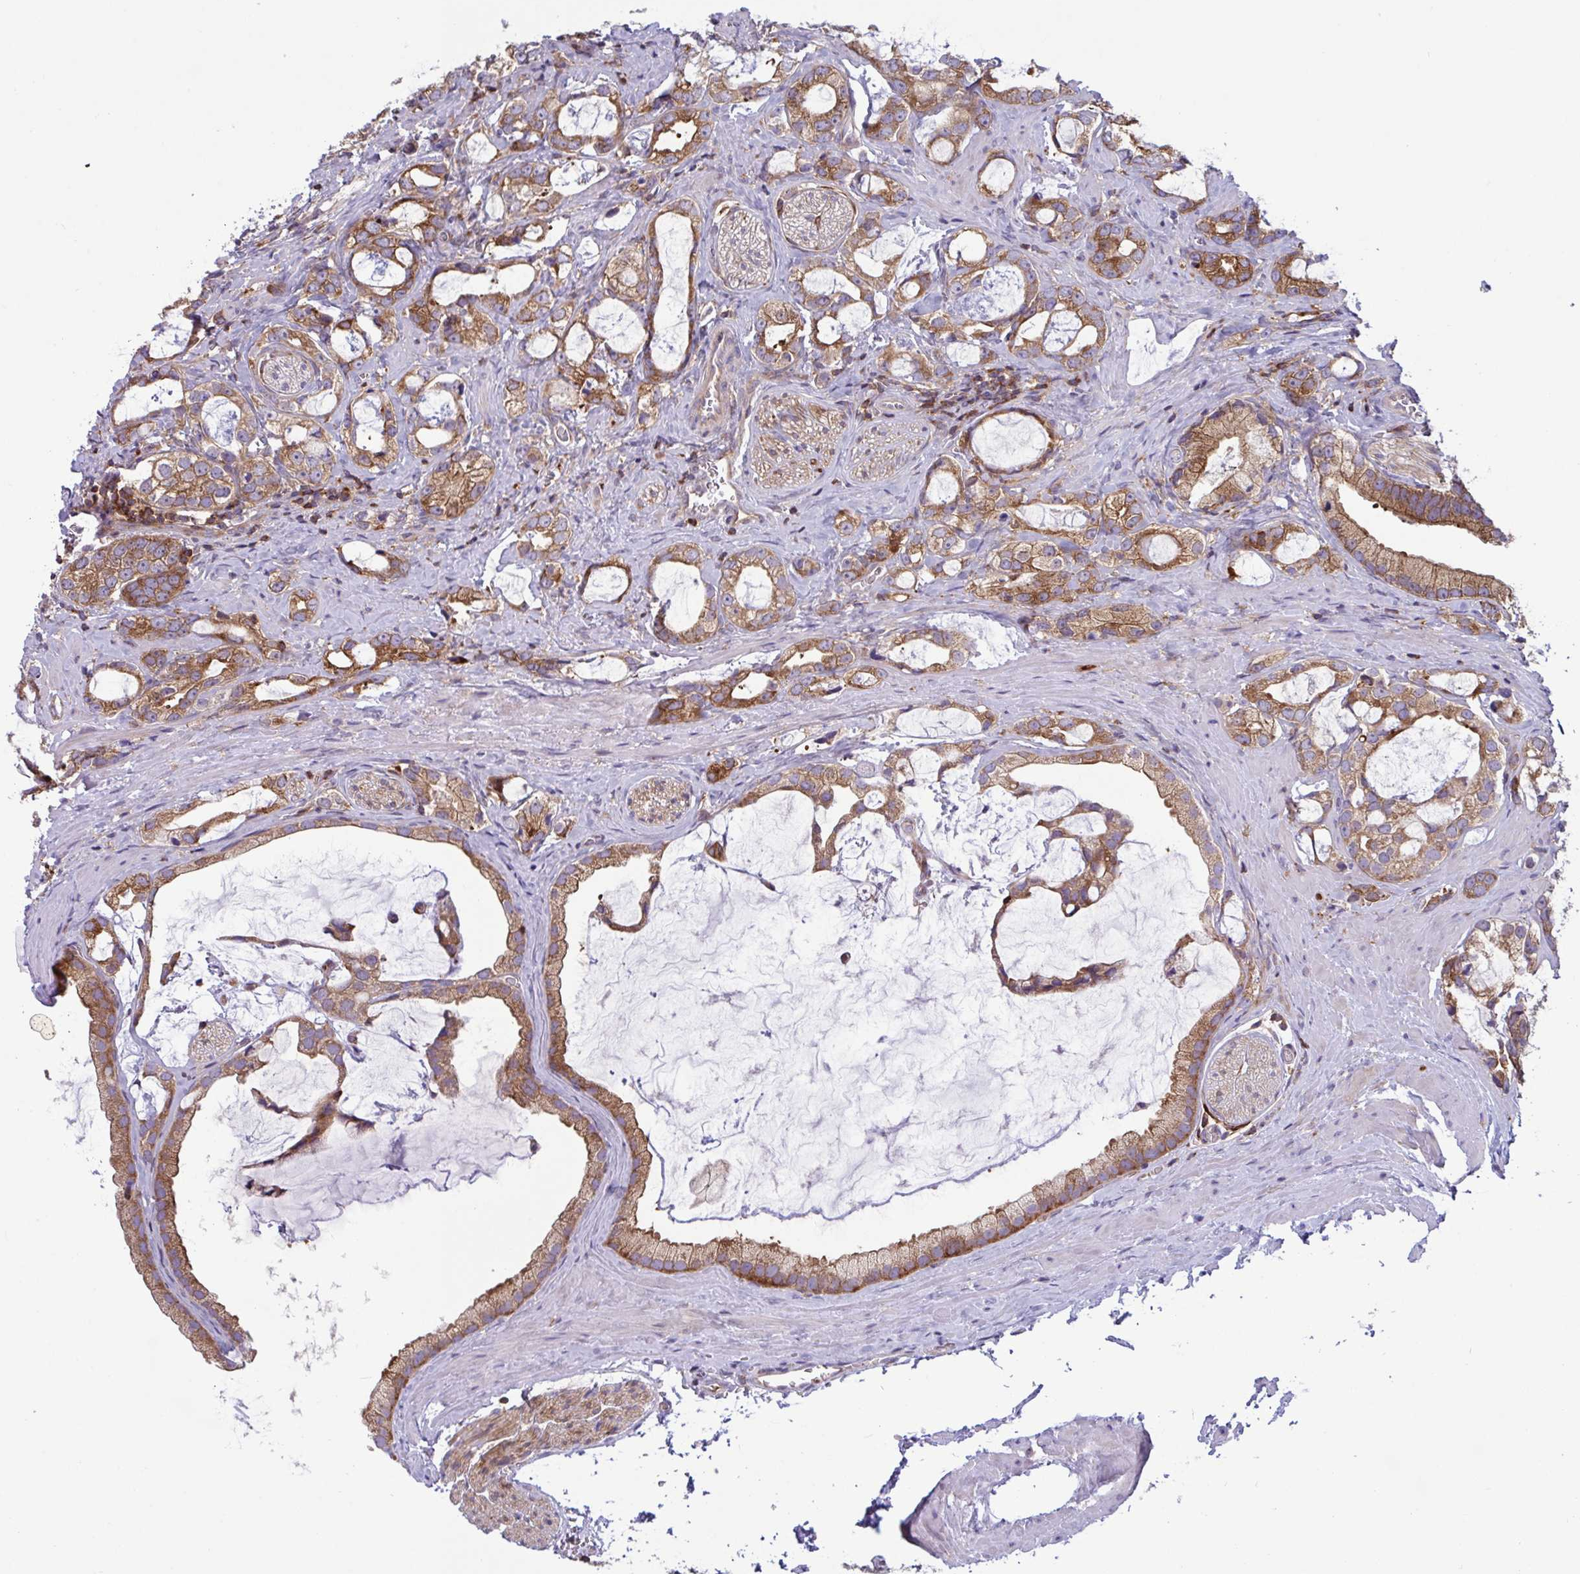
{"staining": {"intensity": "moderate", "quantity": ">75%", "location": "cytoplasmic/membranous"}, "tissue": "prostate cancer", "cell_type": "Tumor cells", "image_type": "cancer", "snomed": [{"axis": "morphology", "description": "Adenocarcinoma, Medium grade"}, {"axis": "topography", "description": "Prostate"}], "caption": "The micrograph reveals a brown stain indicating the presence of a protein in the cytoplasmic/membranous of tumor cells in prostate cancer (medium-grade adenocarcinoma). Using DAB (3,3'-diaminobenzidine) (brown) and hematoxylin (blue) stains, captured at high magnification using brightfield microscopy.", "gene": "TSC22D3", "patient": {"sex": "male", "age": 57}}